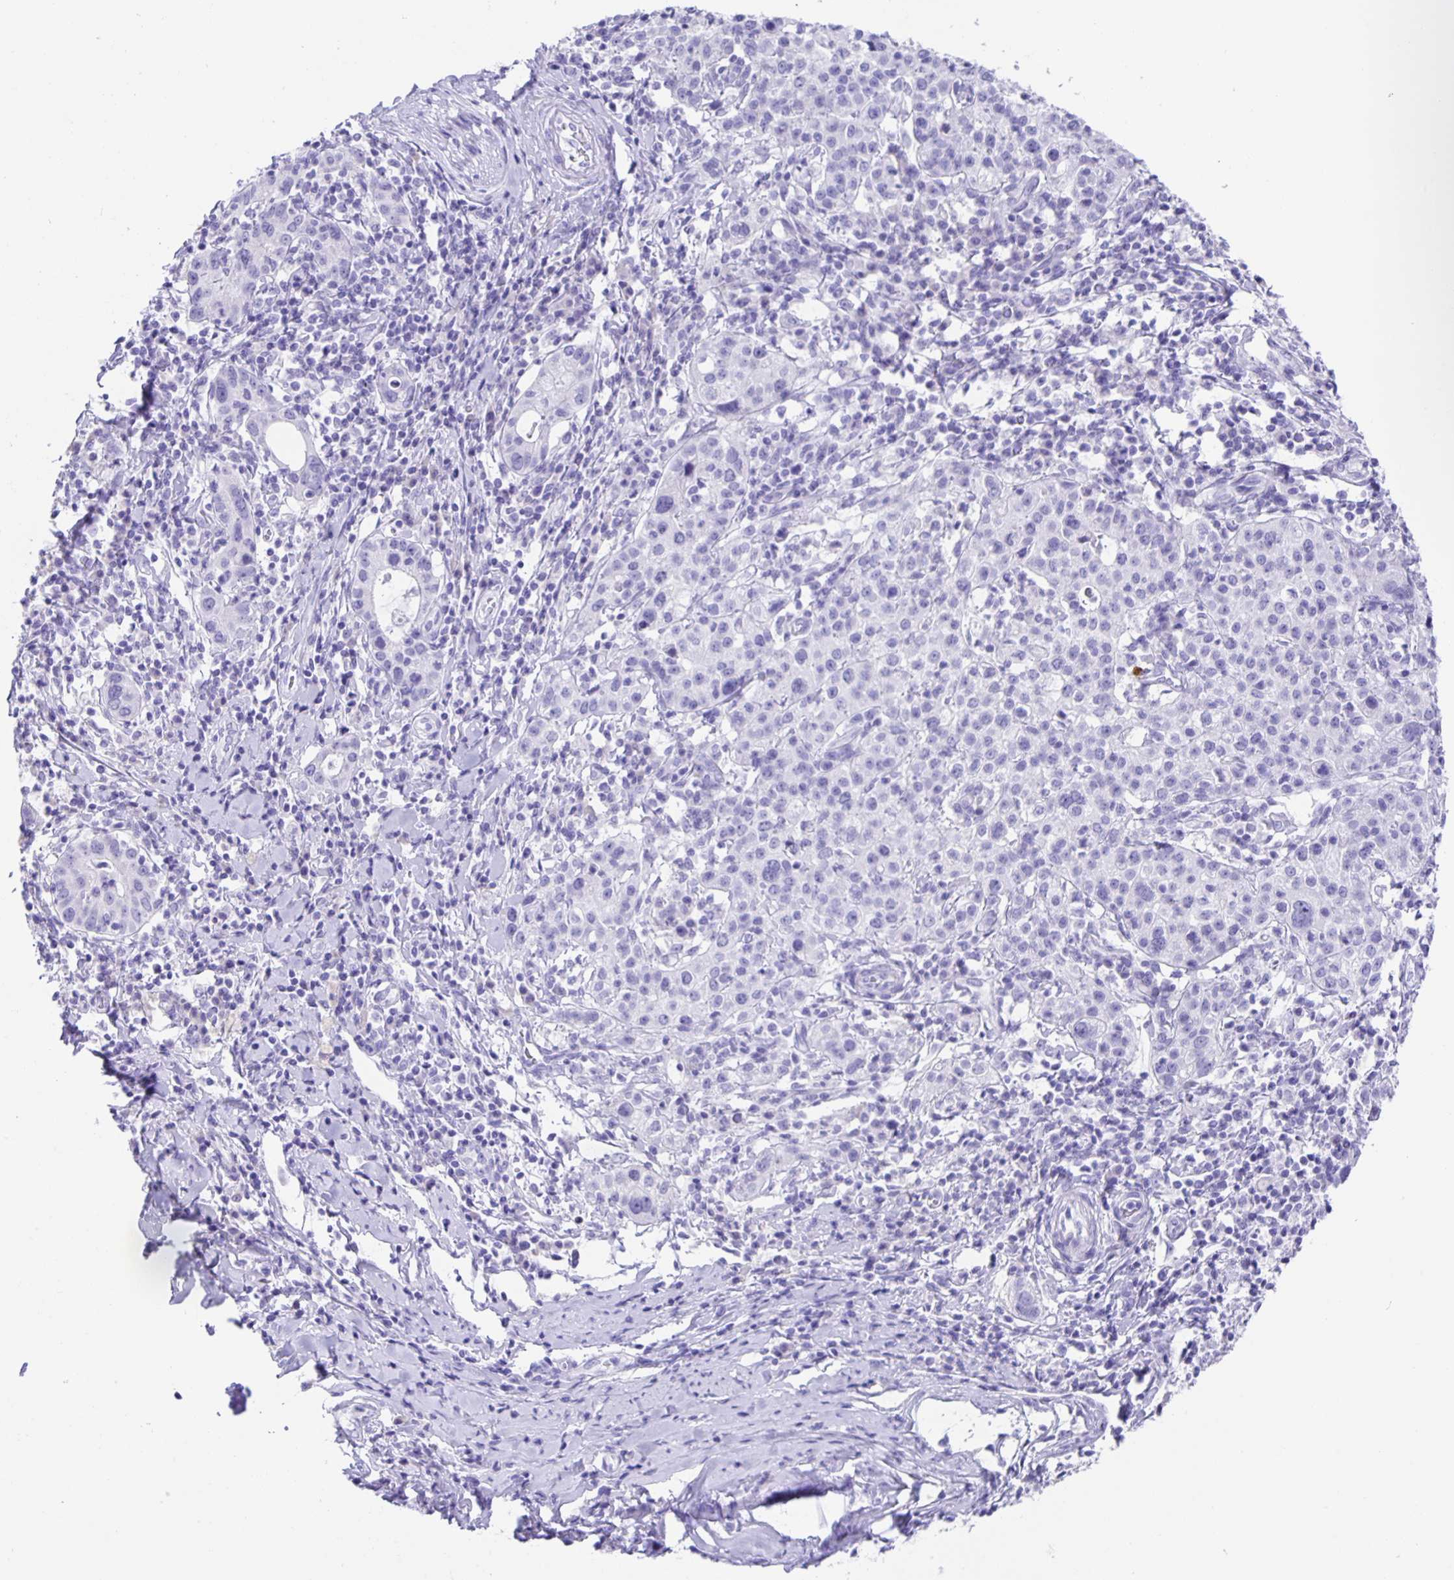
{"staining": {"intensity": "negative", "quantity": "none", "location": "none"}, "tissue": "cervical cancer", "cell_type": "Tumor cells", "image_type": "cancer", "snomed": [{"axis": "morphology", "description": "Normal tissue, NOS"}, {"axis": "morphology", "description": "Adenocarcinoma, NOS"}, {"axis": "topography", "description": "Cervix"}], "caption": "An IHC histopathology image of adenocarcinoma (cervical) is shown. There is no staining in tumor cells of adenocarcinoma (cervical).", "gene": "GUCA2A", "patient": {"sex": "female", "age": 44}}